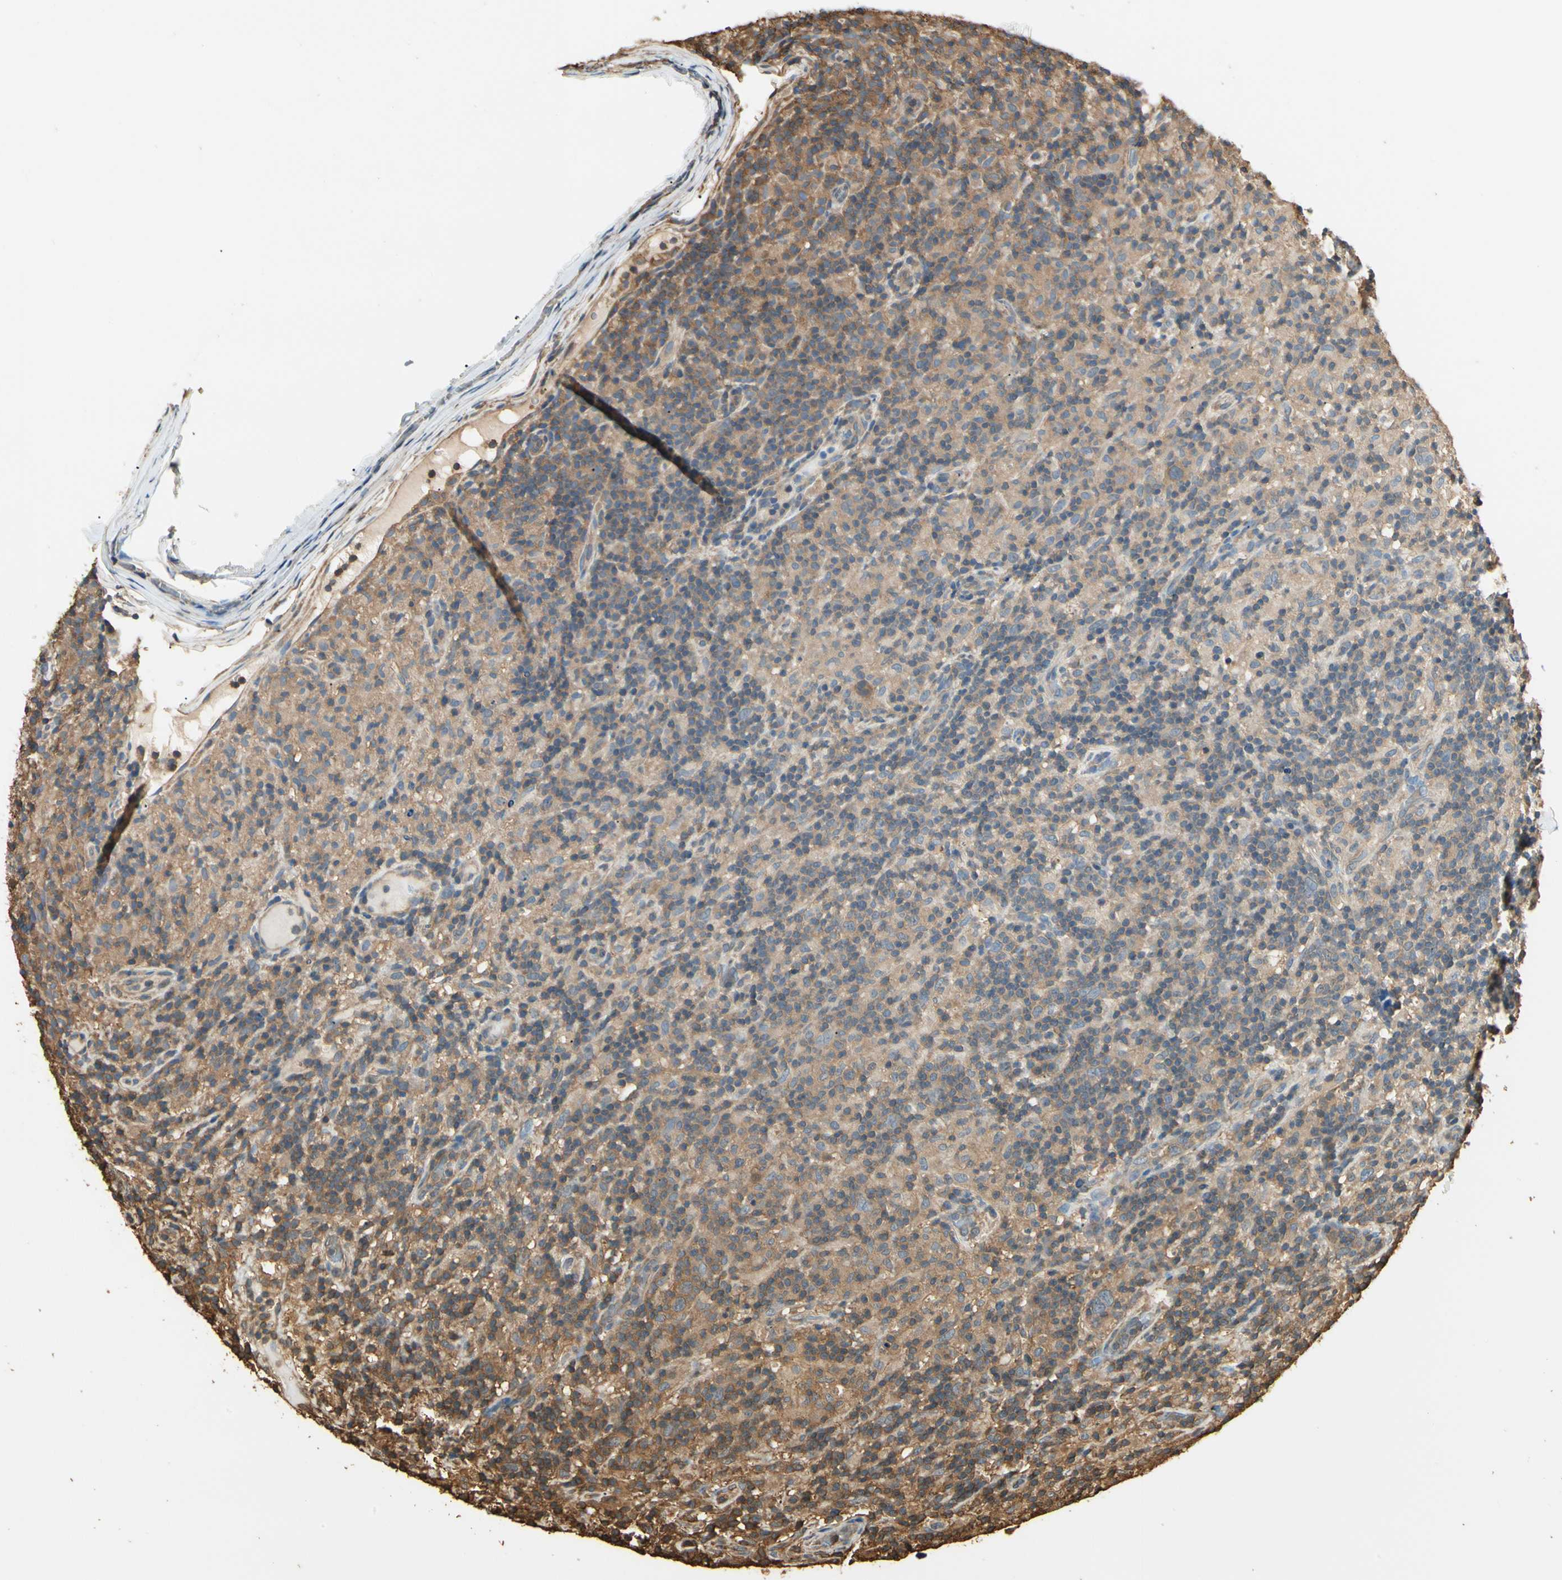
{"staining": {"intensity": "weak", "quantity": "25%-75%", "location": "cytoplasmic/membranous"}, "tissue": "lymphoma", "cell_type": "Tumor cells", "image_type": "cancer", "snomed": [{"axis": "morphology", "description": "Hodgkin's disease, NOS"}, {"axis": "topography", "description": "Lymph node"}], "caption": "Hodgkin's disease stained for a protein exhibits weak cytoplasmic/membranous positivity in tumor cells.", "gene": "YWHAE", "patient": {"sex": "male", "age": 70}}